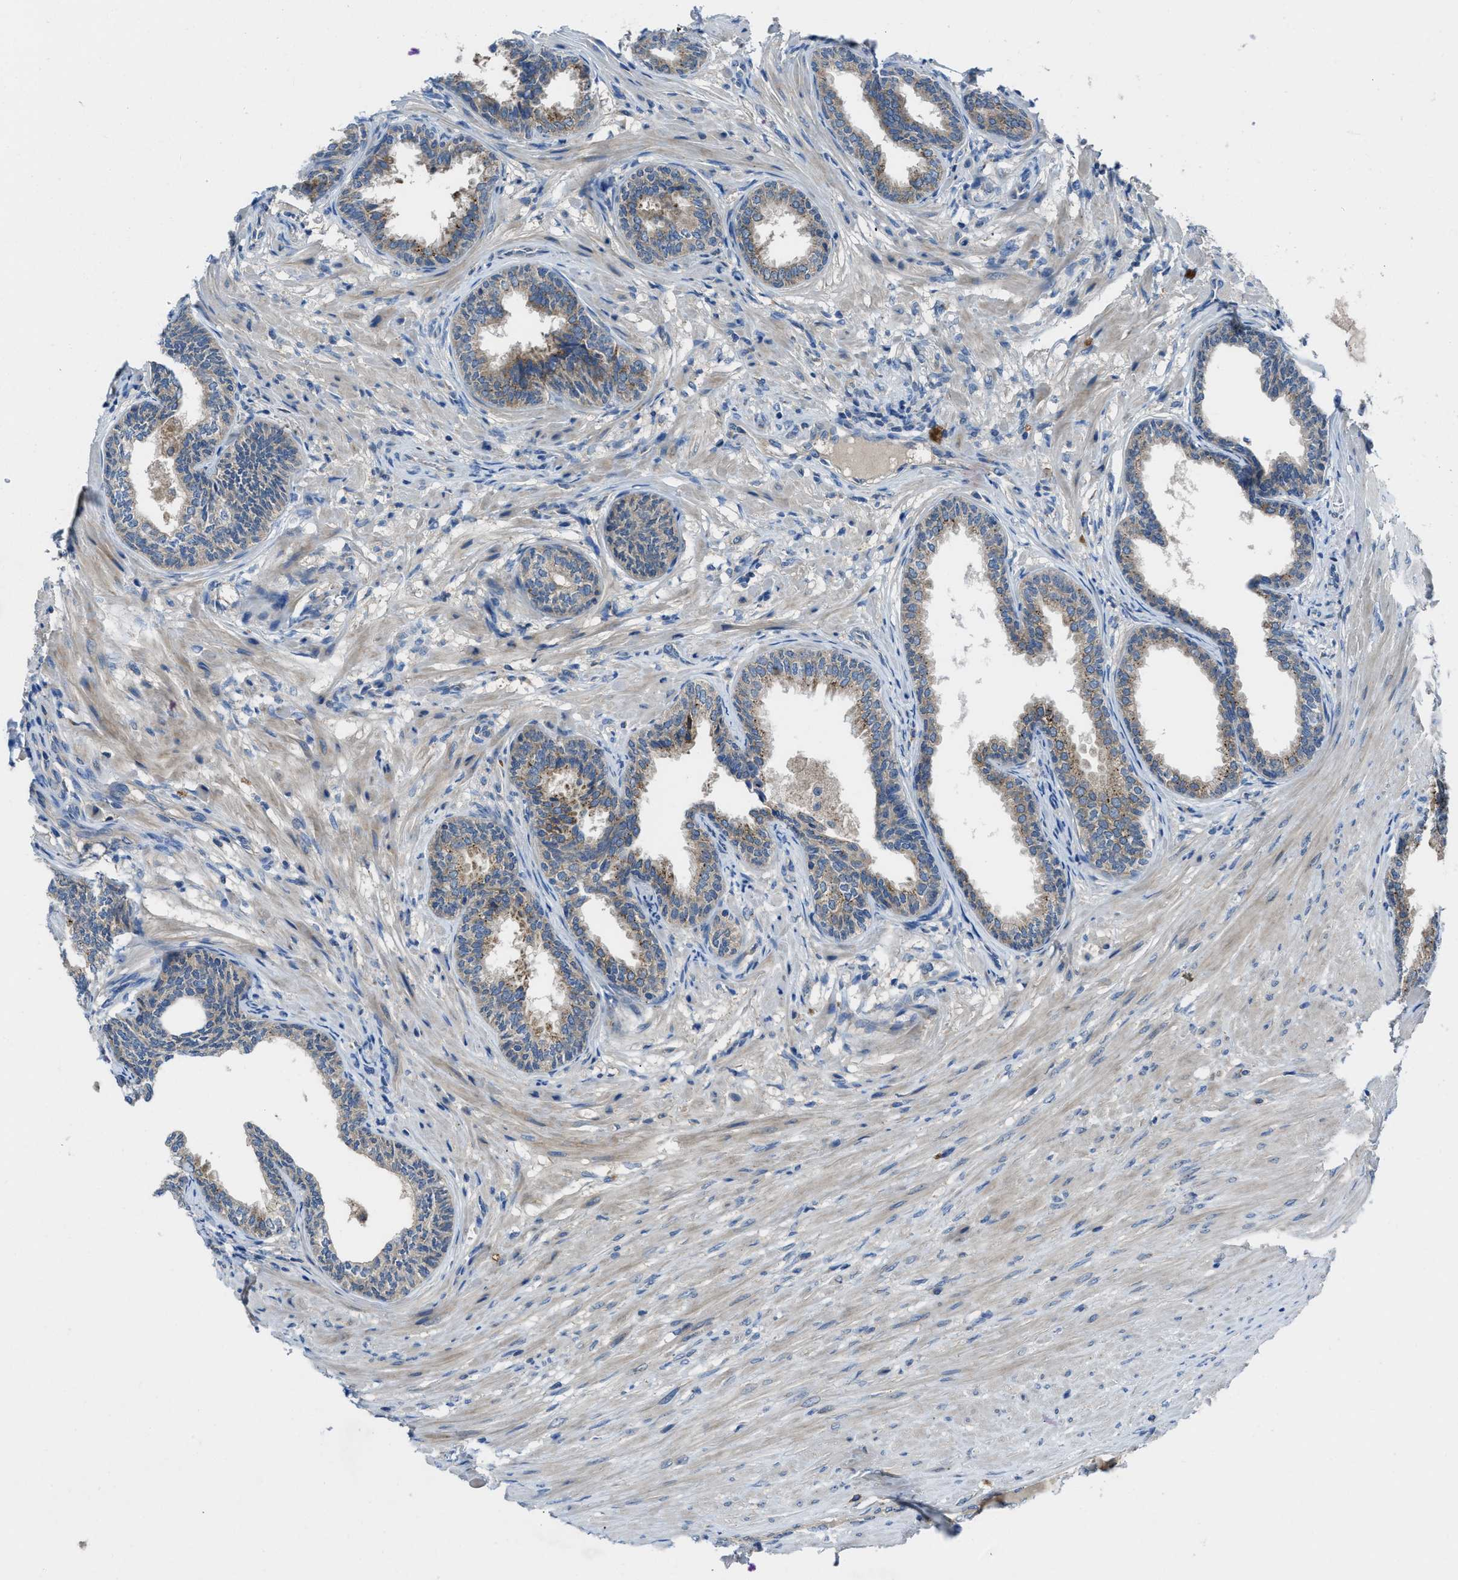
{"staining": {"intensity": "moderate", "quantity": "25%-75%", "location": "cytoplasmic/membranous"}, "tissue": "prostate", "cell_type": "Glandular cells", "image_type": "normal", "snomed": [{"axis": "morphology", "description": "Normal tissue, NOS"}, {"axis": "topography", "description": "Prostate"}], "caption": "A micrograph of human prostate stained for a protein demonstrates moderate cytoplasmic/membranous brown staining in glandular cells. (DAB = brown stain, brightfield microscopy at high magnification).", "gene": "MAP3K20", "patient": {"sex": "male", "age": 76}}